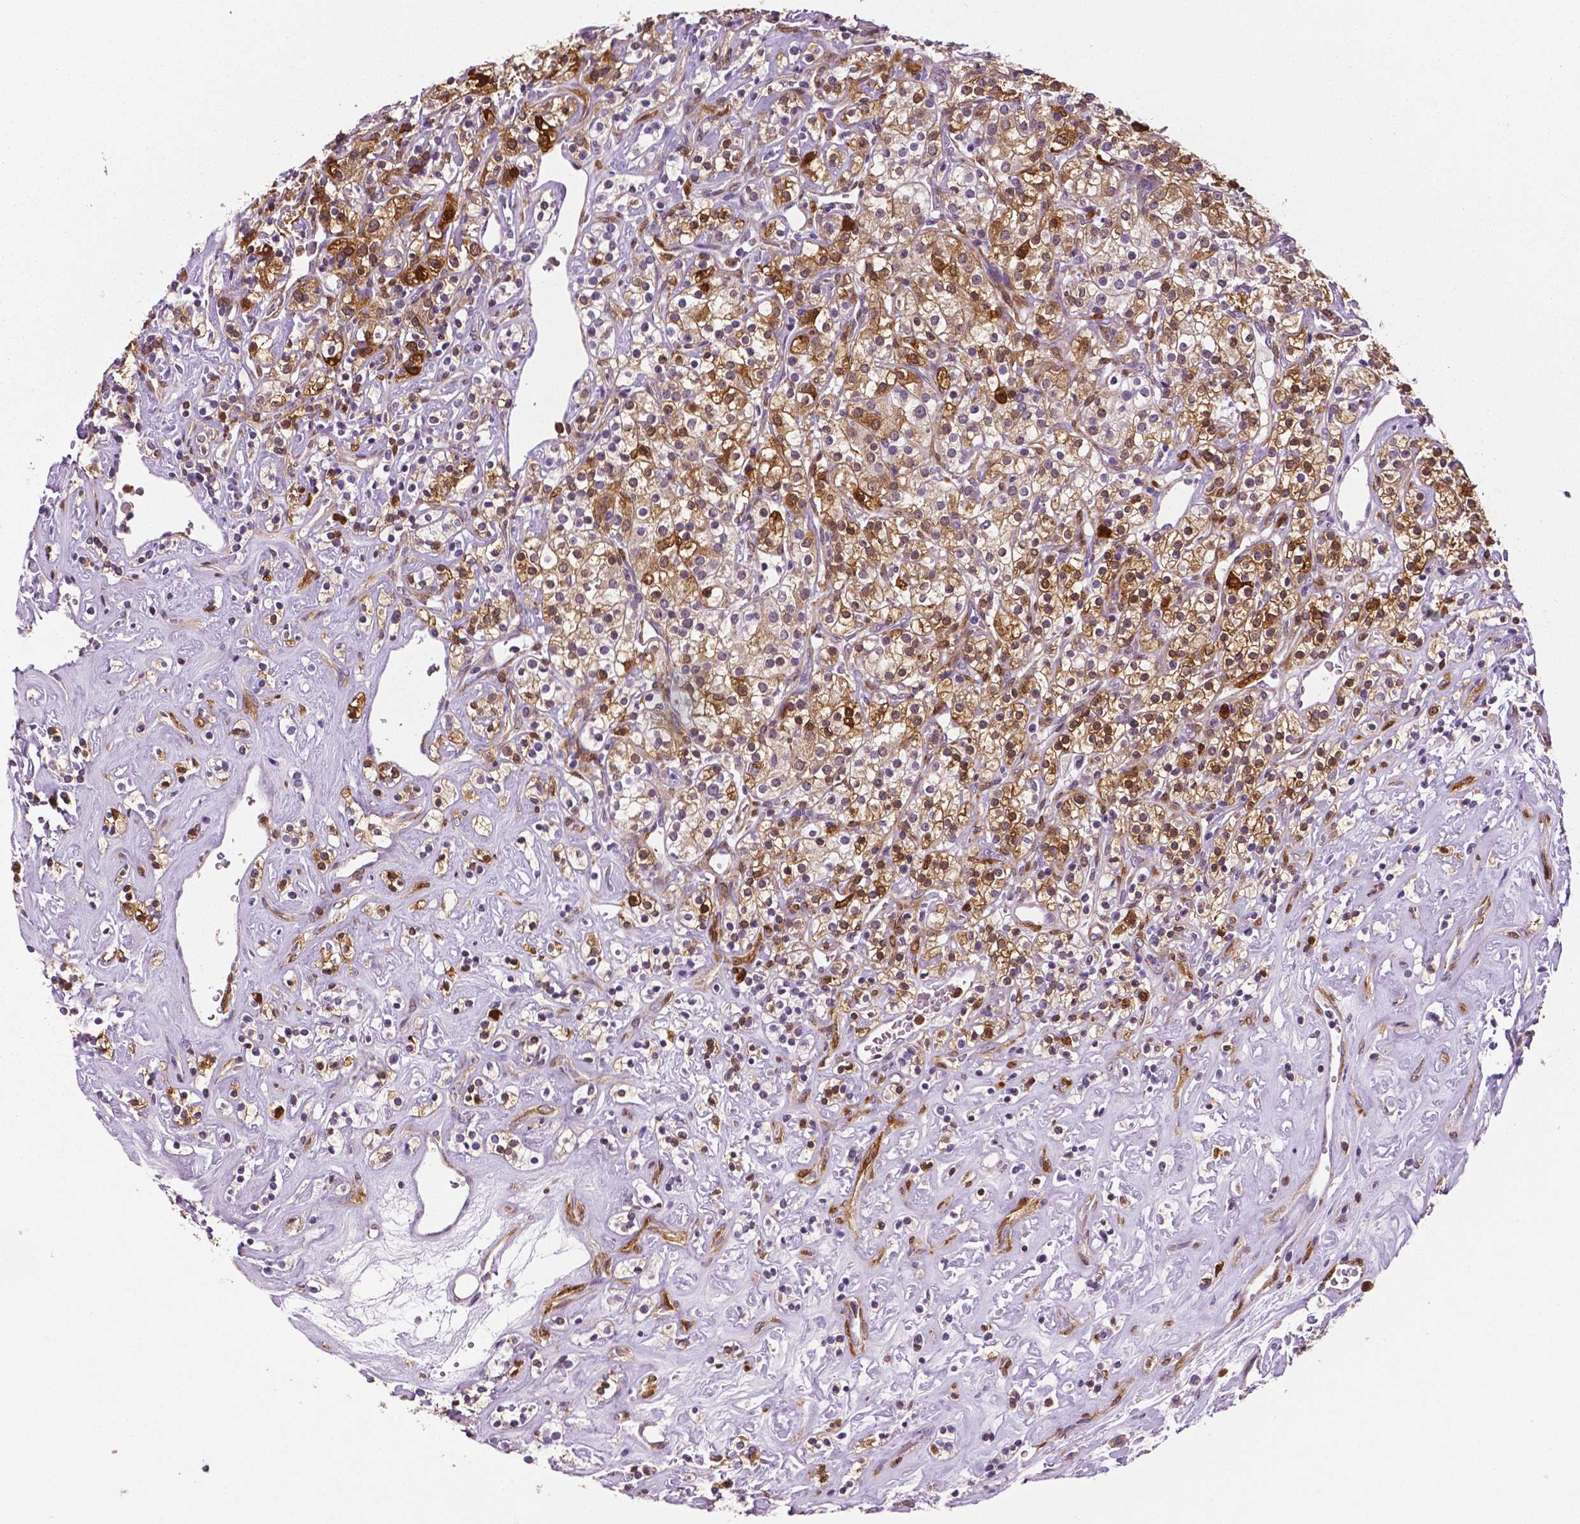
{"staining": {"intensity": "moderate", "quantity": "25%-75%", "location": "cytoplasmic/membranous"}, "tissue": "renal cancer", "cell_type": "Tumor cells", "image_type": "cancer", "snomed": [{"axis": "morphology", "description": "Adenocarcinoma, NOS"}, {"axis": "topography", "description": "Kidney"}], "caption": "Immunohistochemical staining of human adenocarcinoma (renal) reveals moderate cytoplasmic/membranous protein staining in approximately 25%-75% of tumor cells. The staining was performed using DAB, with brown indicating positive protein expression. Nuclei are stained blue with hematoxylin.", "gene": "PHGDH", "patient": {"sex": "male", "age": 77}}